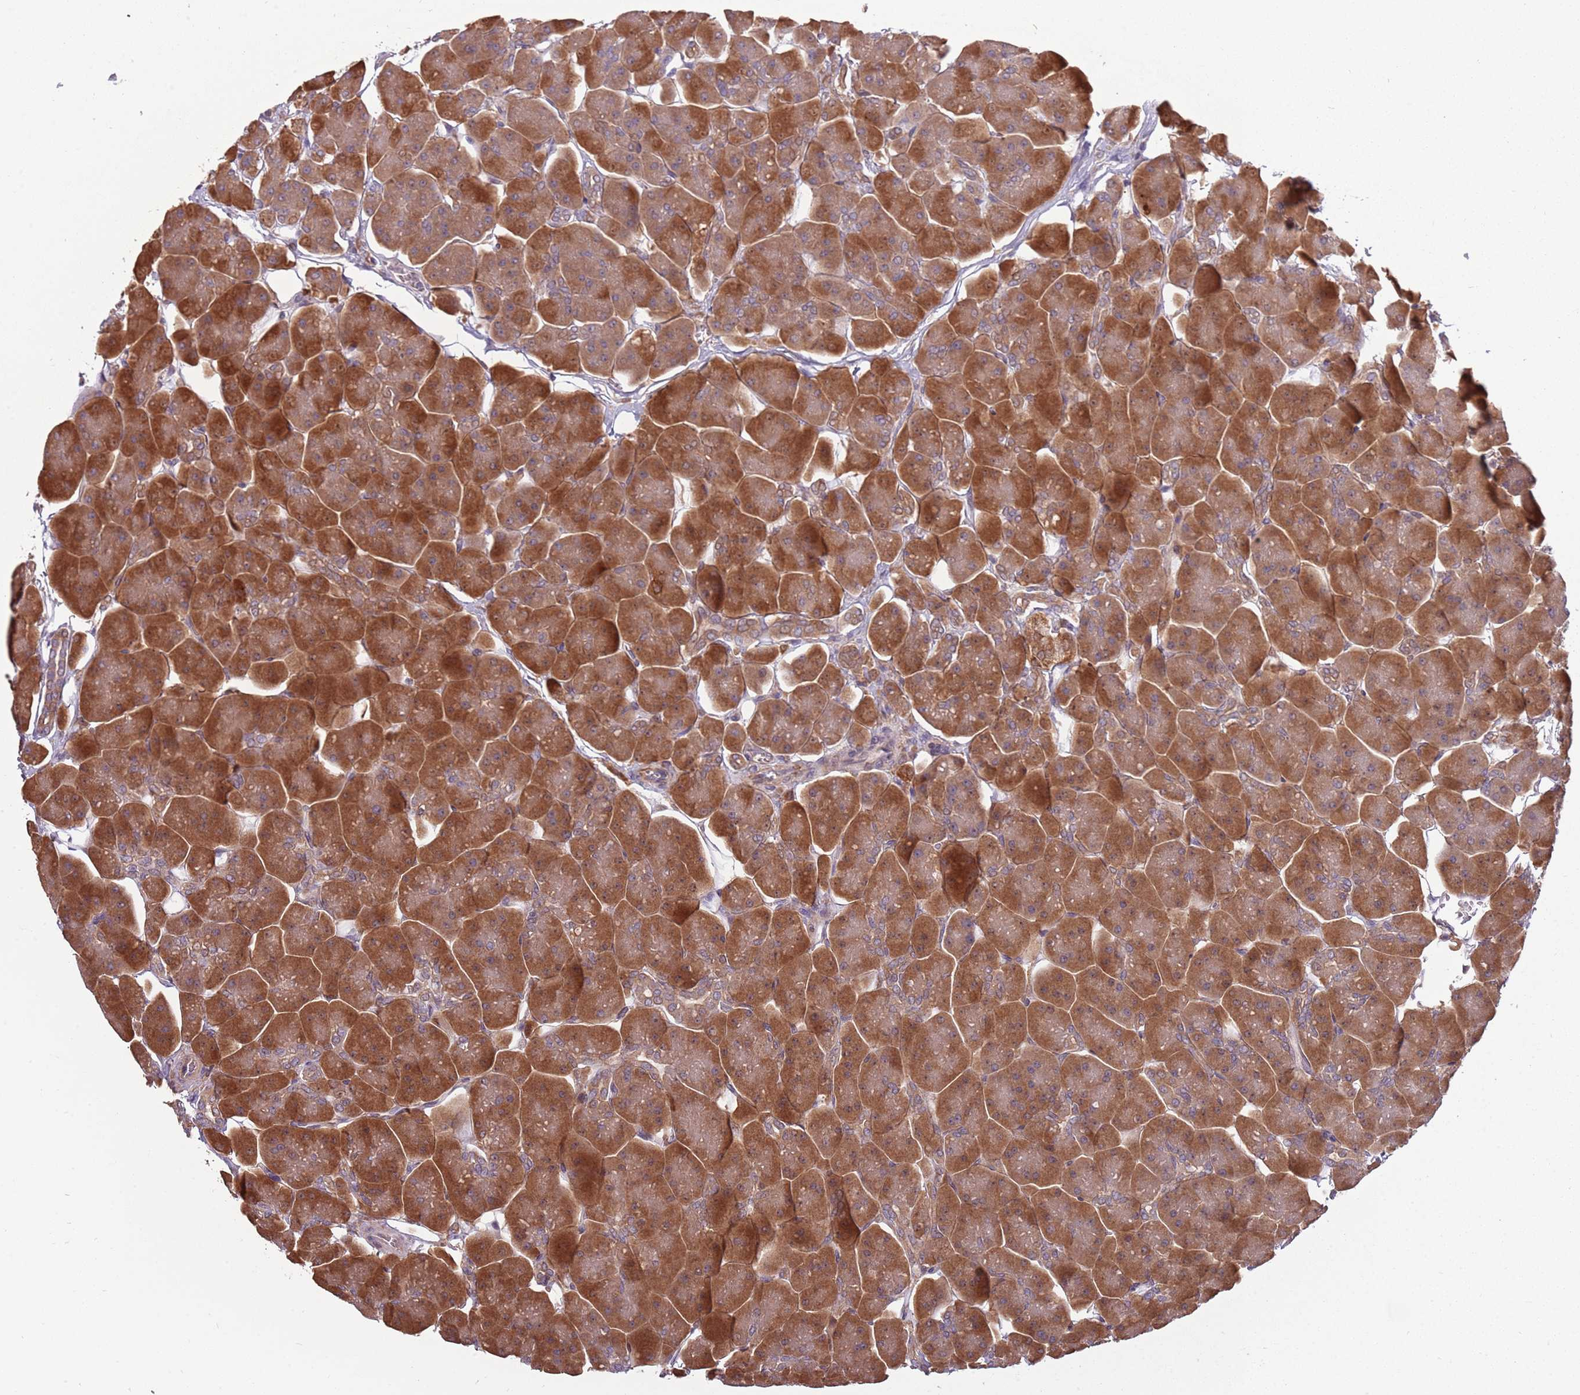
{"staining": {"intensity": "strong", "quantity": ">75%", "location": "cytoplasmic/membranous"}, "tissue": "pancreas", "cell_type": "Exocrine glandular cells", "image_type": "normal", "snomed": [{"axis": "morphology", "description": "Normal tissue, NOS"}, {"axis": "topography", "description": "Pancreas"}], "caption": "This is an image of immunohistochemistry staining of benign pancreas, which shows strong staining in the cytoplasmic/membranous of exocrine glandular cells.", "gene": "USP32", "patient": {"sex": "male", "age": 66}}